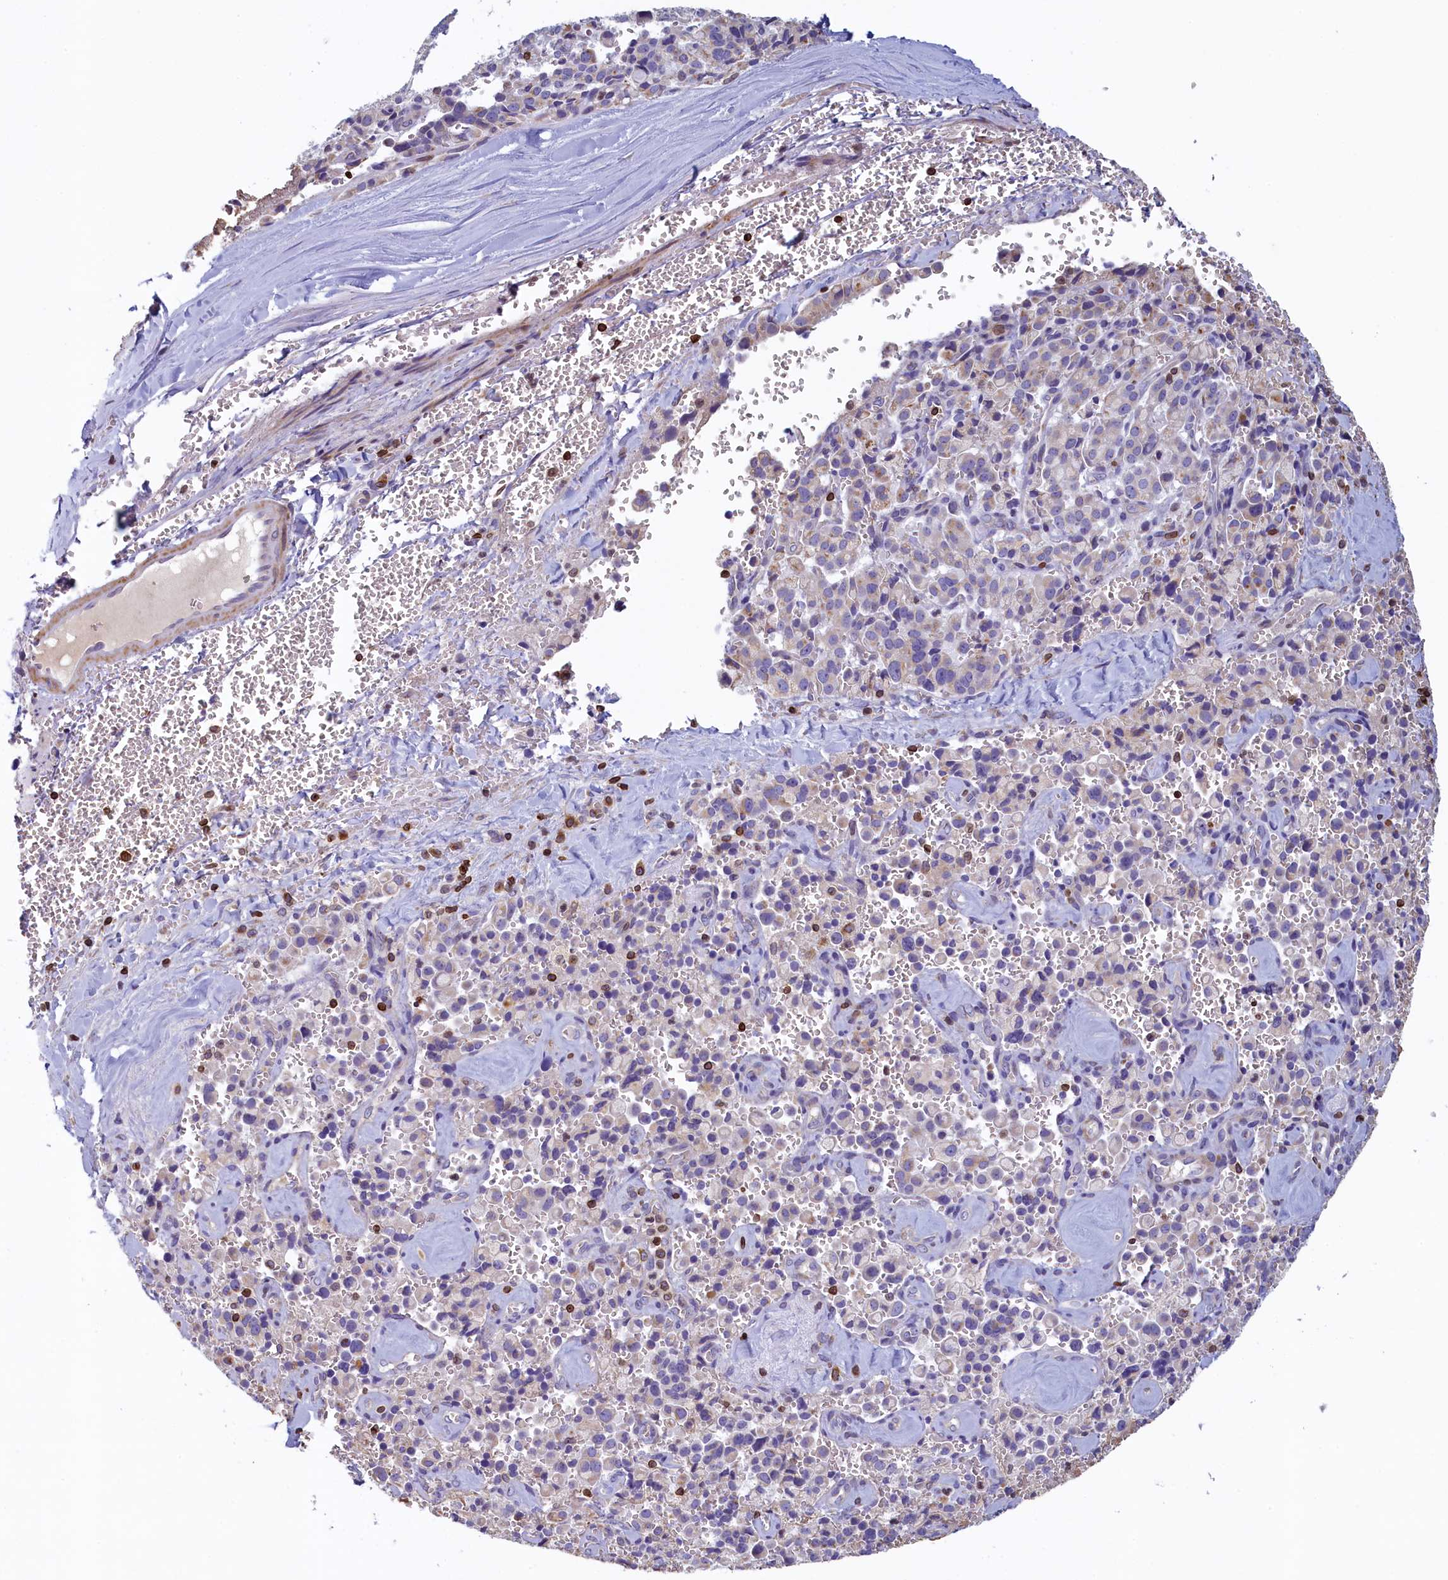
{"staining": {"intensity": "negative", "quantity": "none", "location": "none"}, "tissue": "pancreatic cancer", "cell_type": "Tumor cells", "image_type": "cancer", "snomed": [{"axis": "morphology", "description": "Adenocarcinoma, NOS"}, {"axis": "topography", "description": "Pancreas"}], "caption": "This is a image of immunohistochemistry (IHC) staining of pancreatic cancer (adenocarcinoma), which shows no staining in tumor cells.", "gene": "TRAF3IP3", "patient": {"sex": "male", "age": 65}}